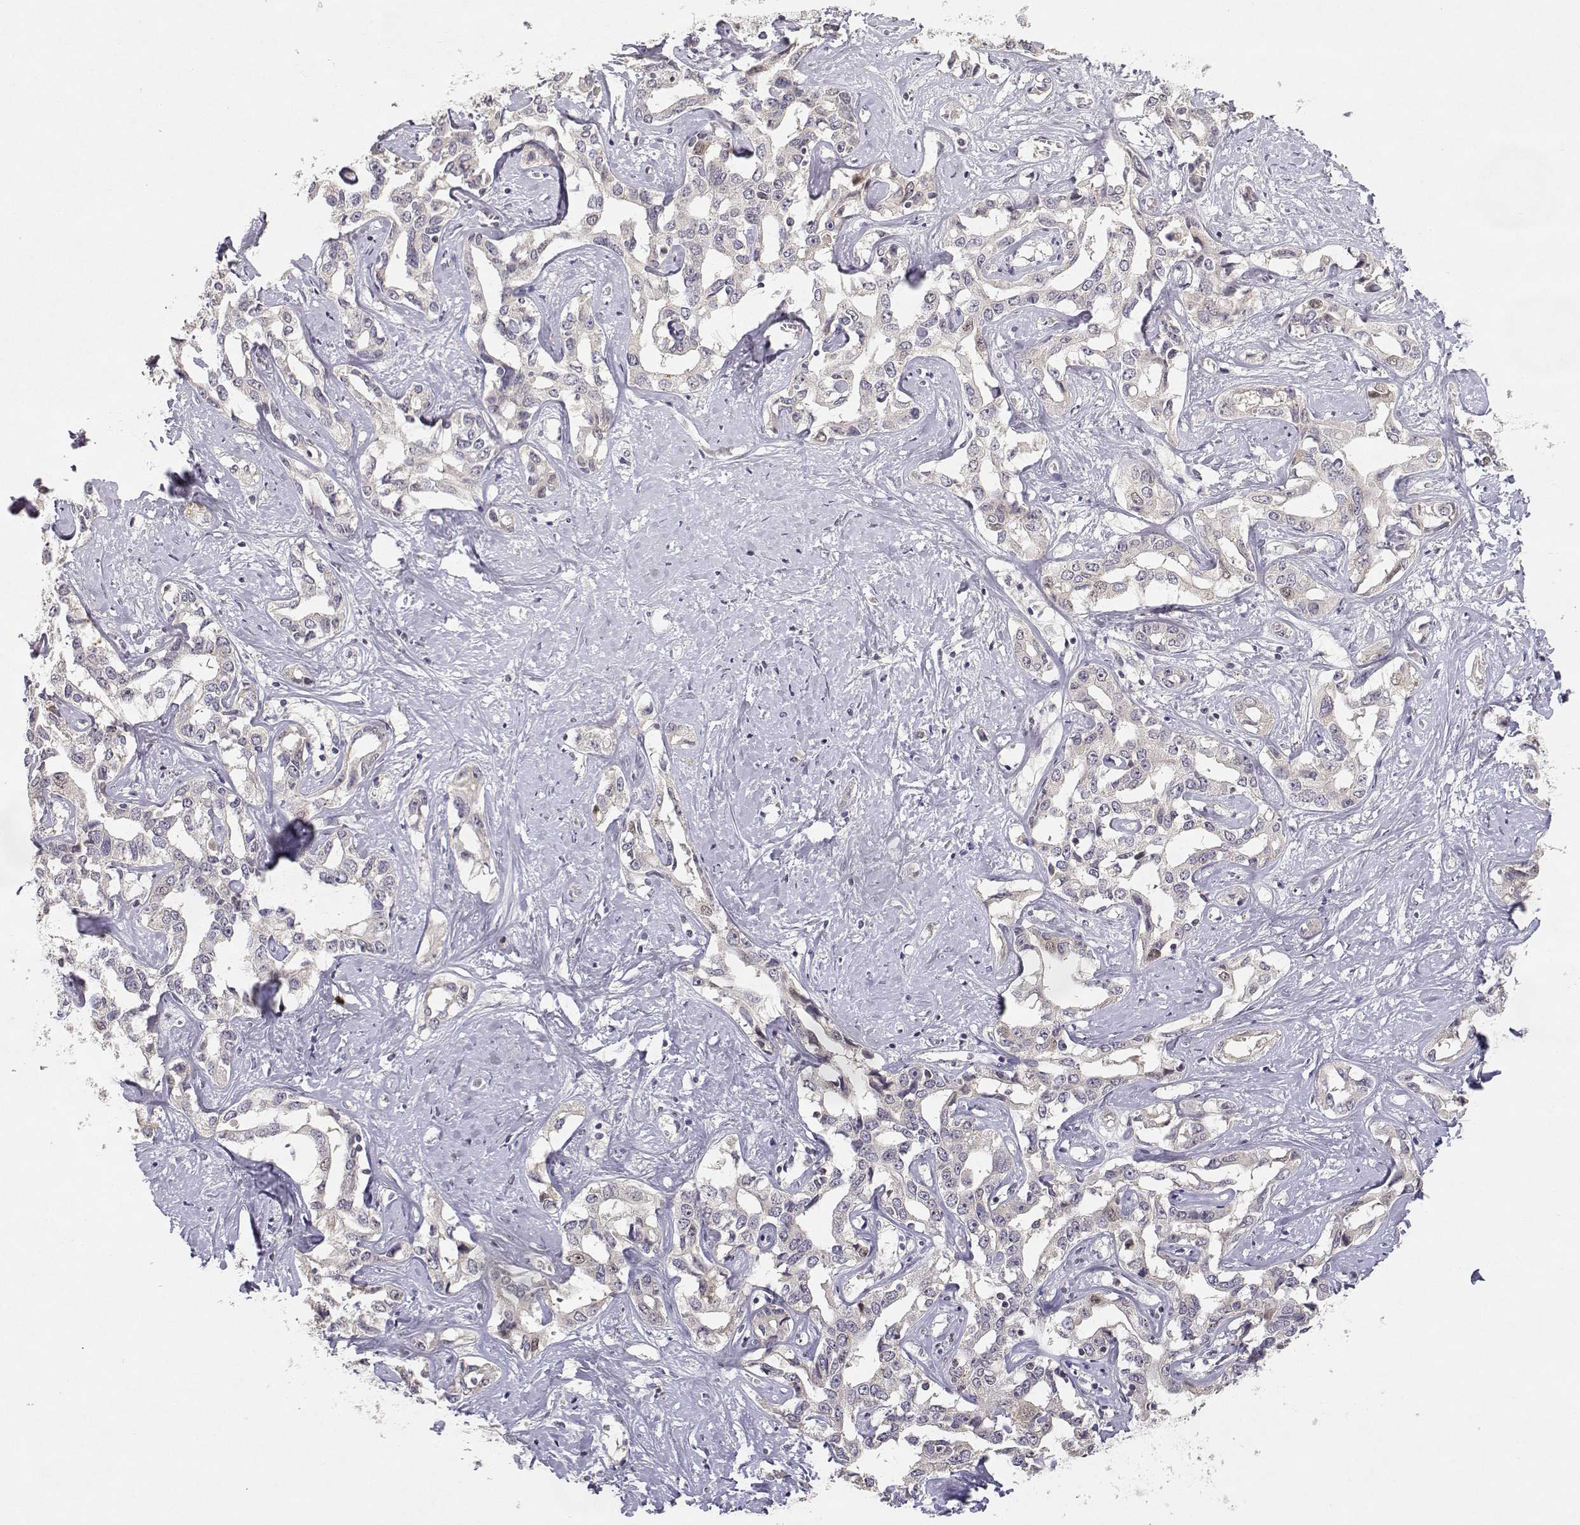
{"staining": {"intensity": "negative", "quantity": "none", "location": "none"}, "tissue": "liver cancer", "cell_type": "Tumor cells", "image_type": "cancer", "snomed": [{"axis": "morphology", "description": "Cholangiocarcinoma"}, {"axis": "topography", "description": "Liver"}], "caption": "The image shows no significant expression in tumor cells of liver cancer (cholangiocarcinoma). (DAB (3,3'-diaminobenzidine) immunohistochemistry, high magnification).", "gene": "RAD51", "patient": {"sex": "male", "age": 59}}